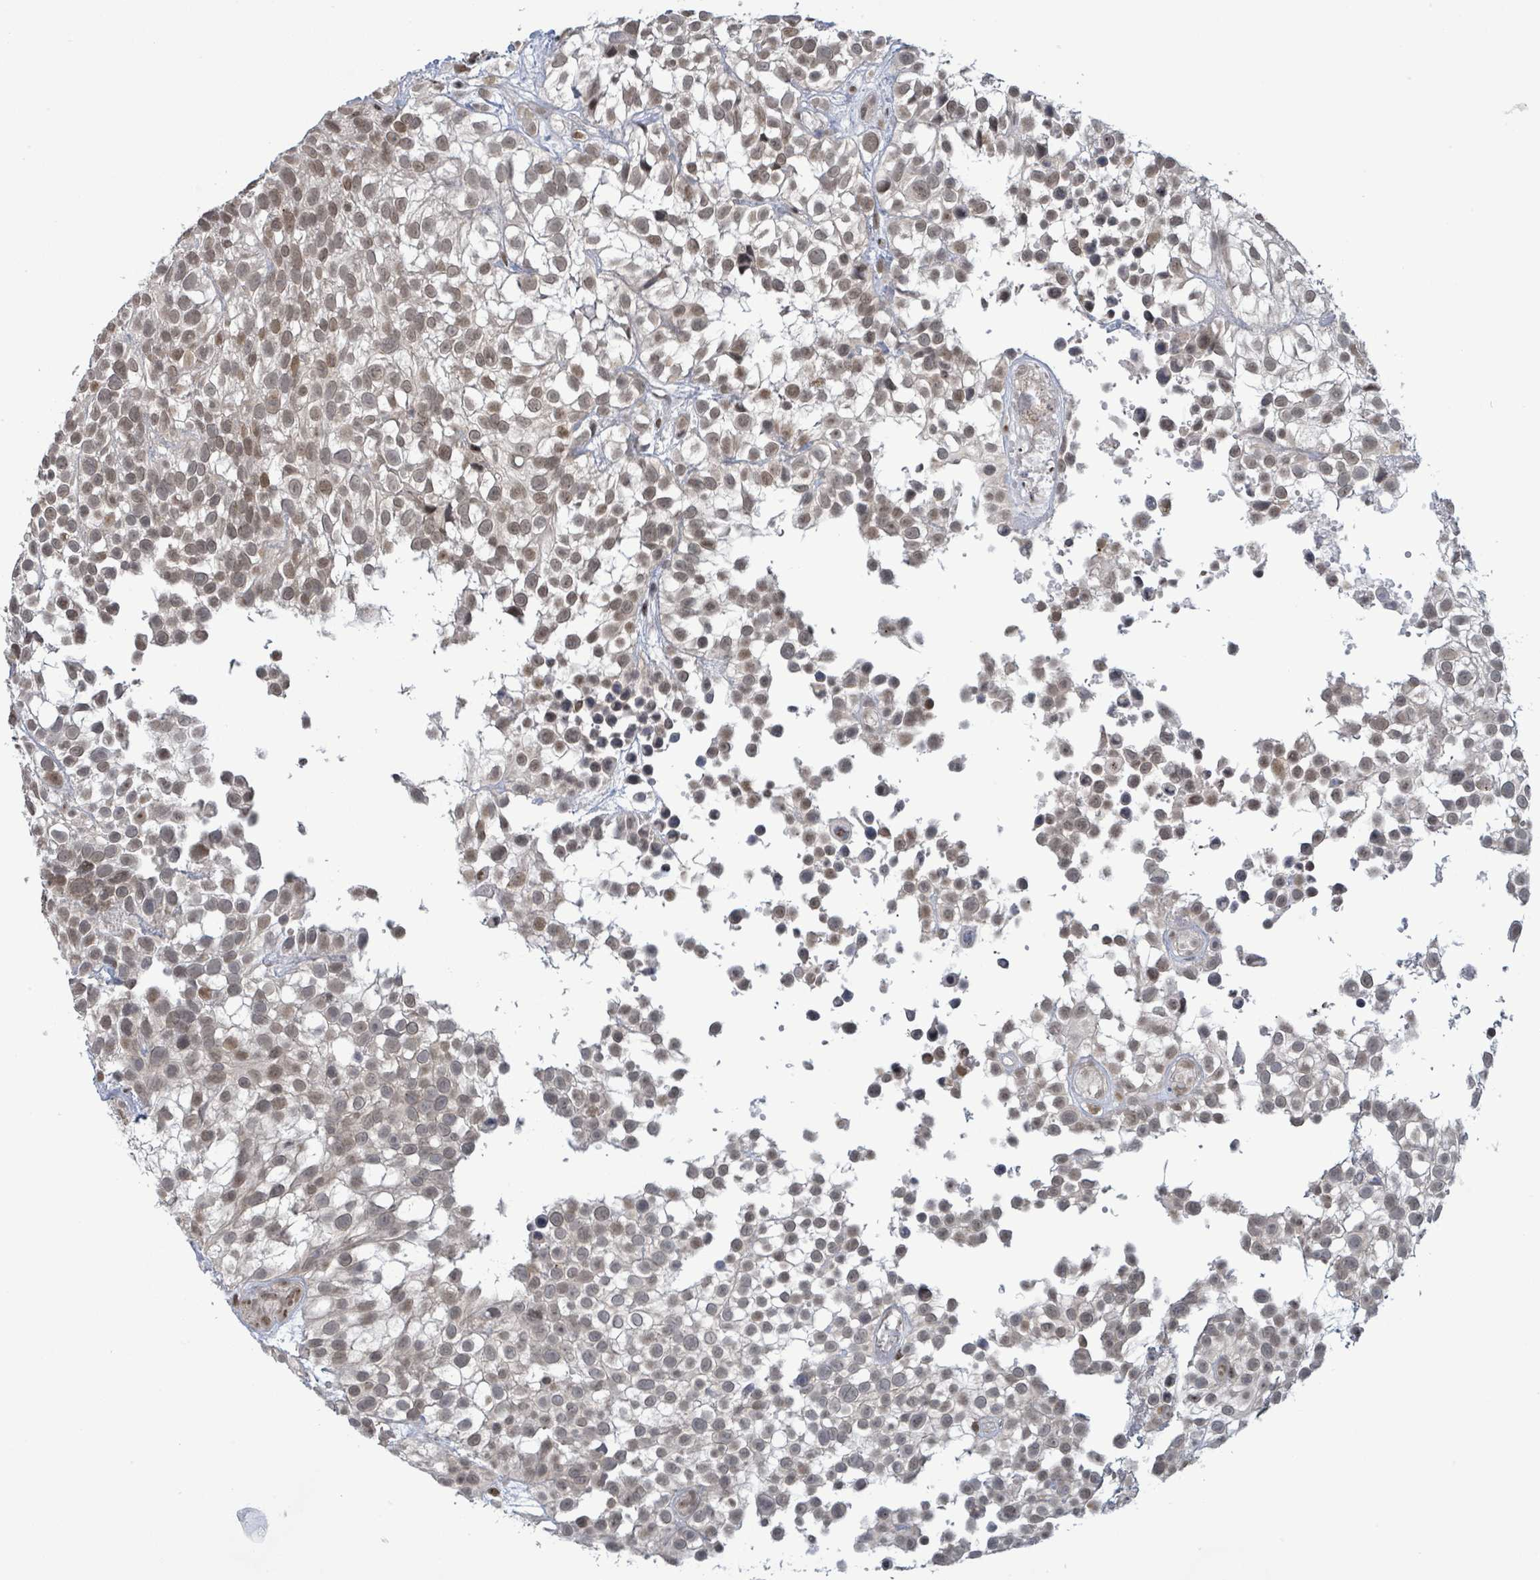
{"staining": {"intensity": "weak", "quantity": "25%-75%", "location": "nuclear"}, "tissue": "urothelial cancer", "cell_type": "Tumor cells", "image_type": "cancer", "snomed": [{"axis": "morphology", "description": "Urothelial carcinoma, High grade"}, {"axis": "topography", "description": "Urinary bladder"}], "caption": "This photomicrograph shows immunohistochemistry staining of human urothelial carcinoma (high-grade), with low weak nuclear positivity in about 25%-75% of tumor cells.", "gene": "SBF2", "patient": {"sex": "male", "age": 56}}